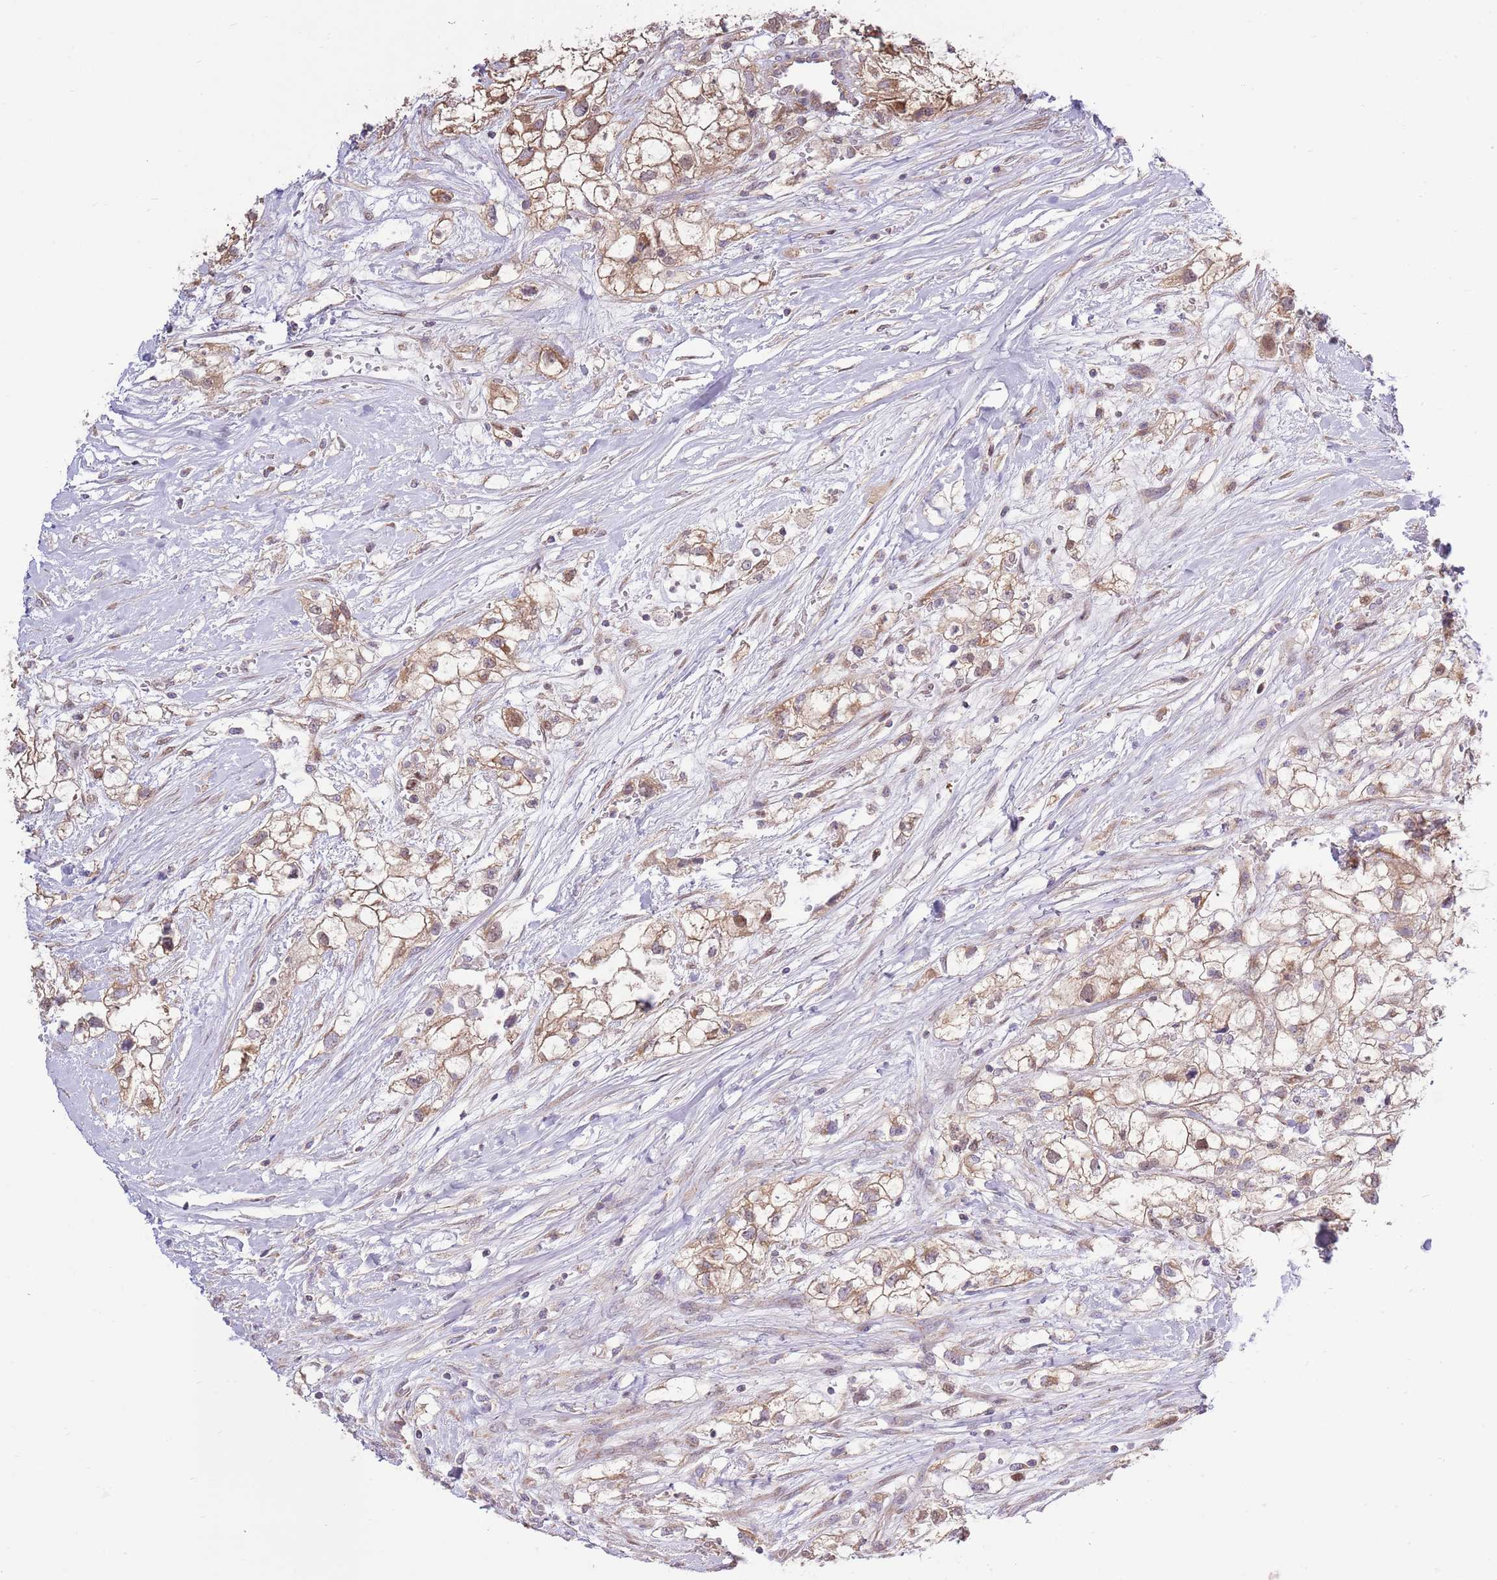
{"staining": {"intensity": "weak", "quantity": ">75%", "location": "cytoplasmic/membranous"}, "tissue": "renal cancer", "cell_type": "Tumor cells", "image_type": "cancer", "snomed": [{"axis": "morphology", "description": "Adenocarcinoma, NOS"}, {"axis": "topography", "description": "Kidney"}], "caption": "Tumor cells demonstrate weak cytoplasmic/membranous expression in approximately >75% of cells in renal cancer.", "gene": "ARL2BP", "patient": {"sex": "male", "age": 59}}